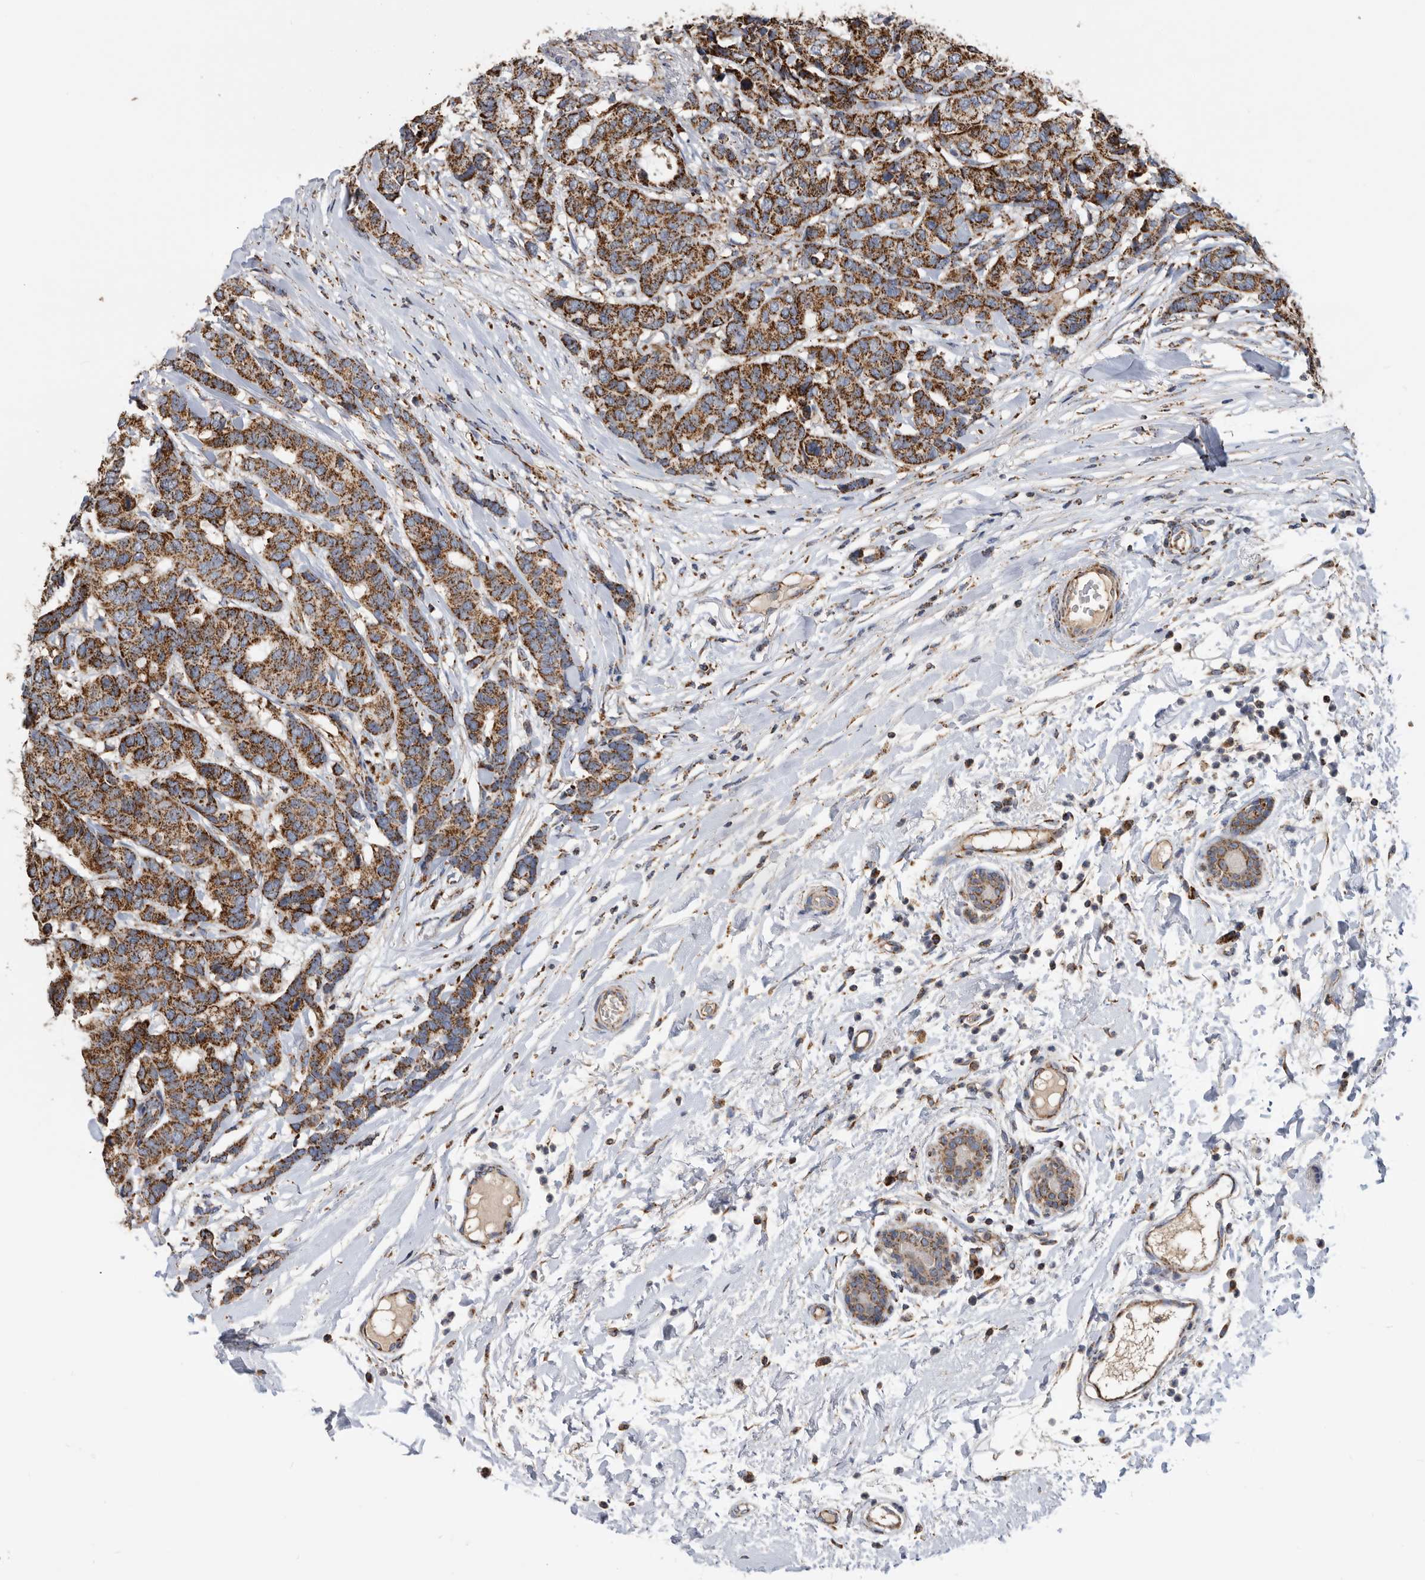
{"staining": {"intensity": "strong", "quantity": ">75%", "location": "cytoplasmic/membranous"}, "tissue": "breast cancer", "cell_type": "Tumor cells", "image_type": "cancer", "snomed": [{"axis": "morphology", "description": "Duct carcinoma"}, {"axis": "topography", "description": "Breast"}], "caption": "The histopathology image reveals immunohistochemical staining of invasive ductal carcinoma (breast). There is strong cytoplasmic/membranous positivity is present in approximately >75% of tumor cells. Ihc stains the protein of interest in brown and the nuclei are stained blue.", "gene": "WFDC1", "patient": {"sex": "female", "age": 87}}